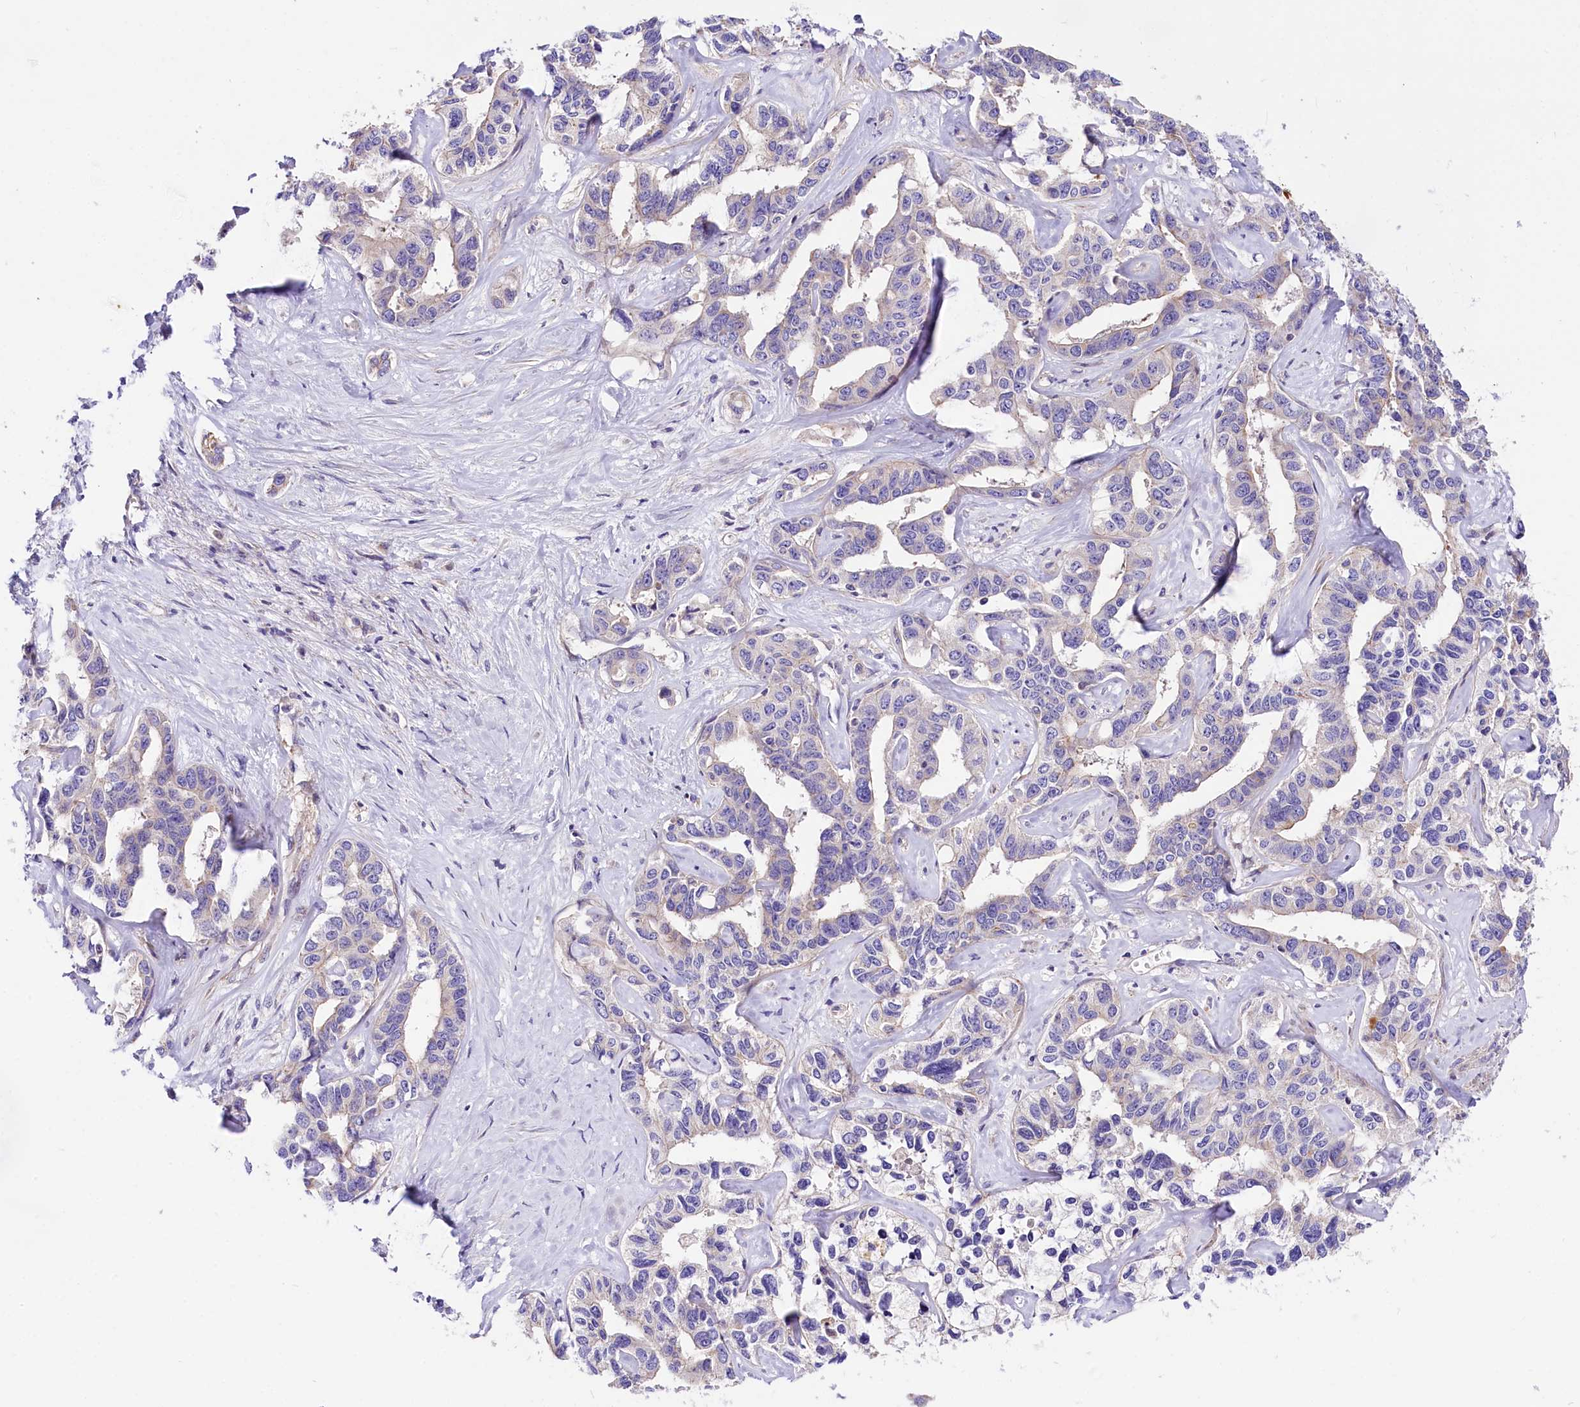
{"staining": {"intensity": "negative", "quantity": "none", "location": "none"}, "tissue": "liver cancer", "cell_type": "Tumor cells", "image_type": "cancer", "snomed": [{"axis": "morphology", "description": "Cholangiocarcinoma"}, {"axis": "topography", "description": "Liver"}], "caption": "DAB immunohistochemical staining of human liver cancer (cholangiocarcinoma) shows no significant expression in tumor cells.", "gene": "ARMC6", "patient": {"sex": "male", "age": 59}}